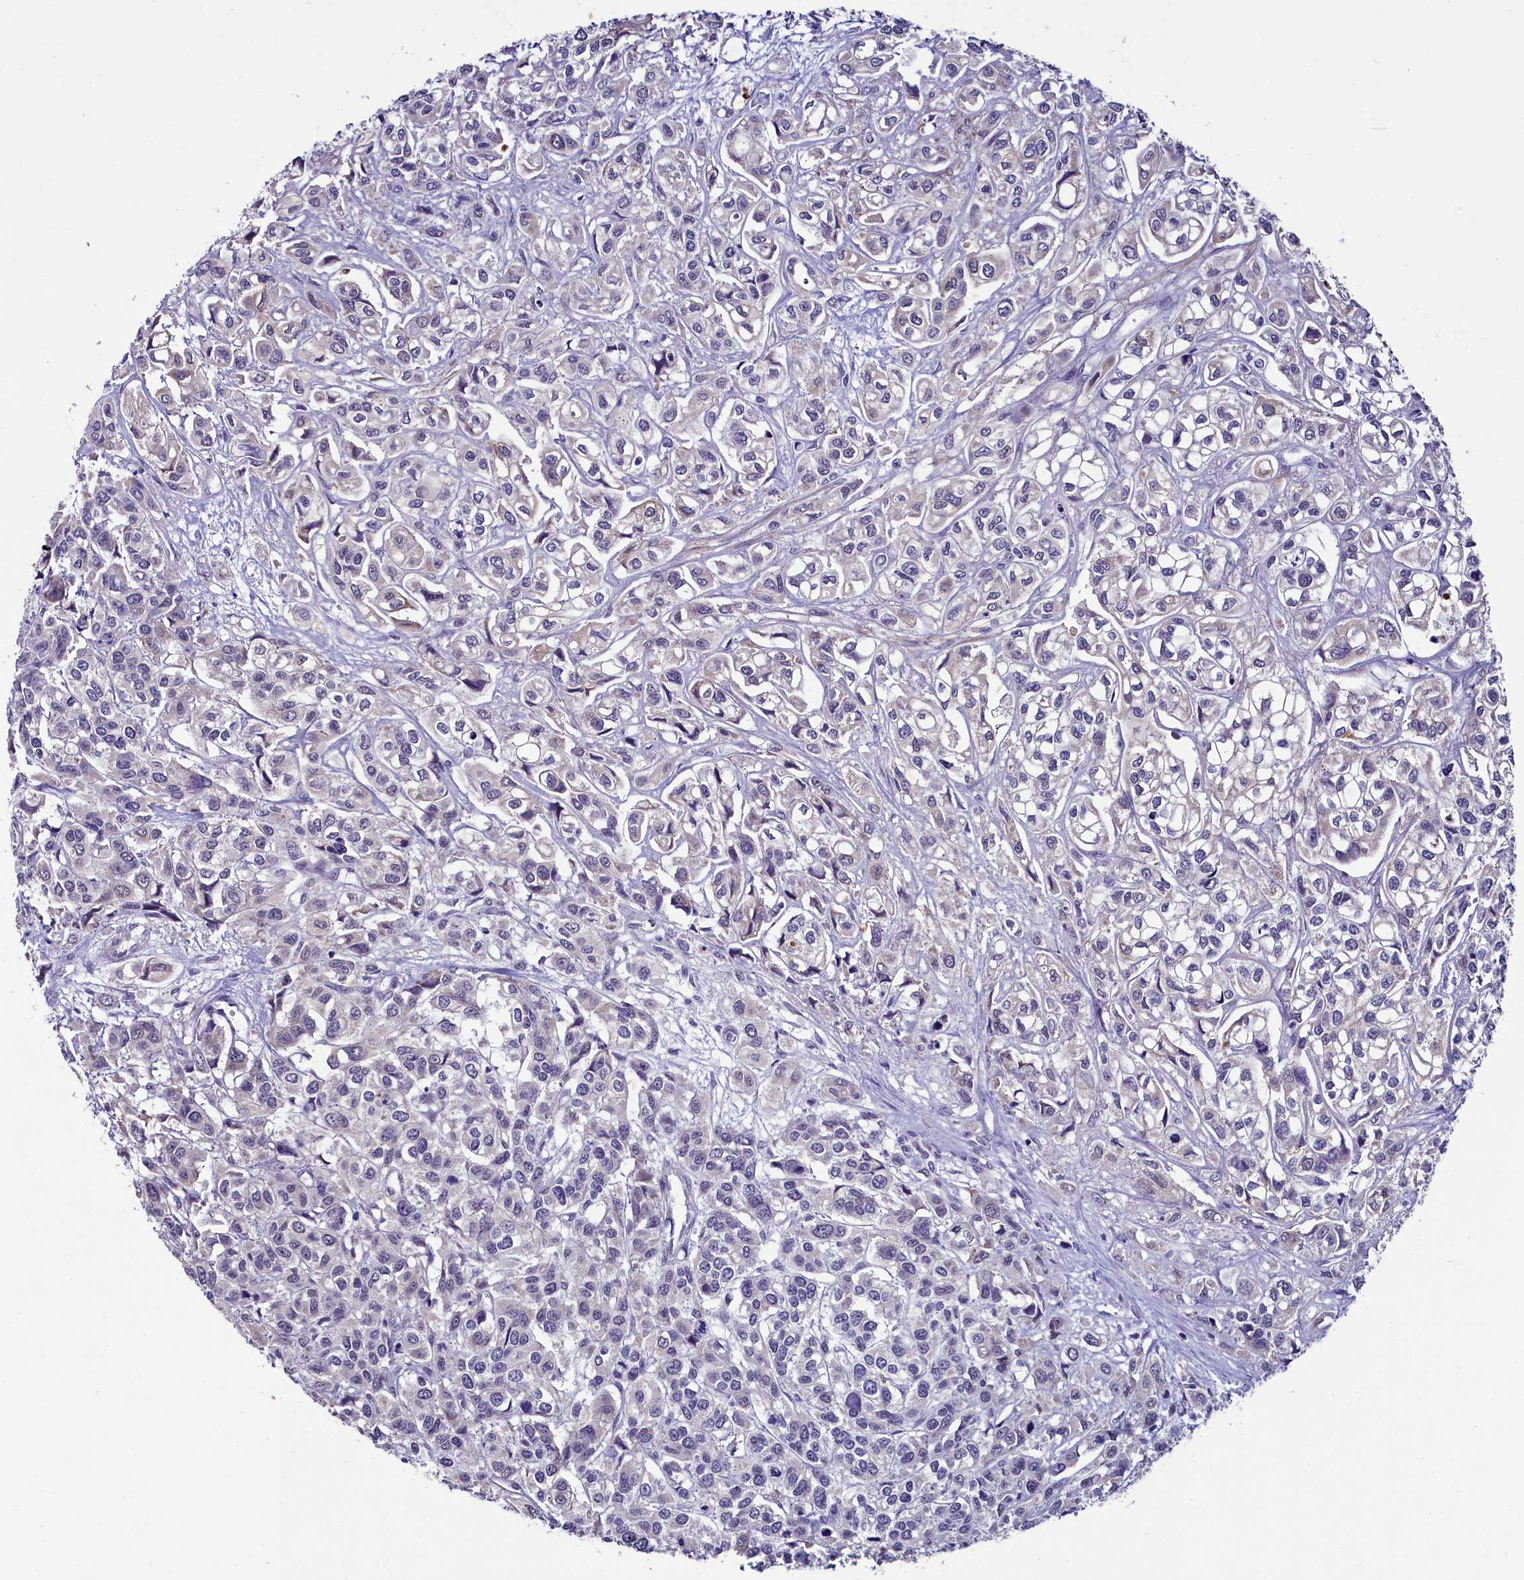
{"staining": {"intensity": "negative", "quantity": "none", "location": "none"}, "tissue": "urothelial cancer", "cell_type": "Tumor cells", "image_type": "cancer", "snomed": [{"axis": "morphology", "description": "Urothelial carcinoma, High grade"}, {"axis": "topography", "description": "Urinary bladder"}], "caption": "Micrograph shows no significant protein expression in tumor cells of urothelial cancer.", "gene": "SCD5", "patient": {"sex": "male", "age": 67}}